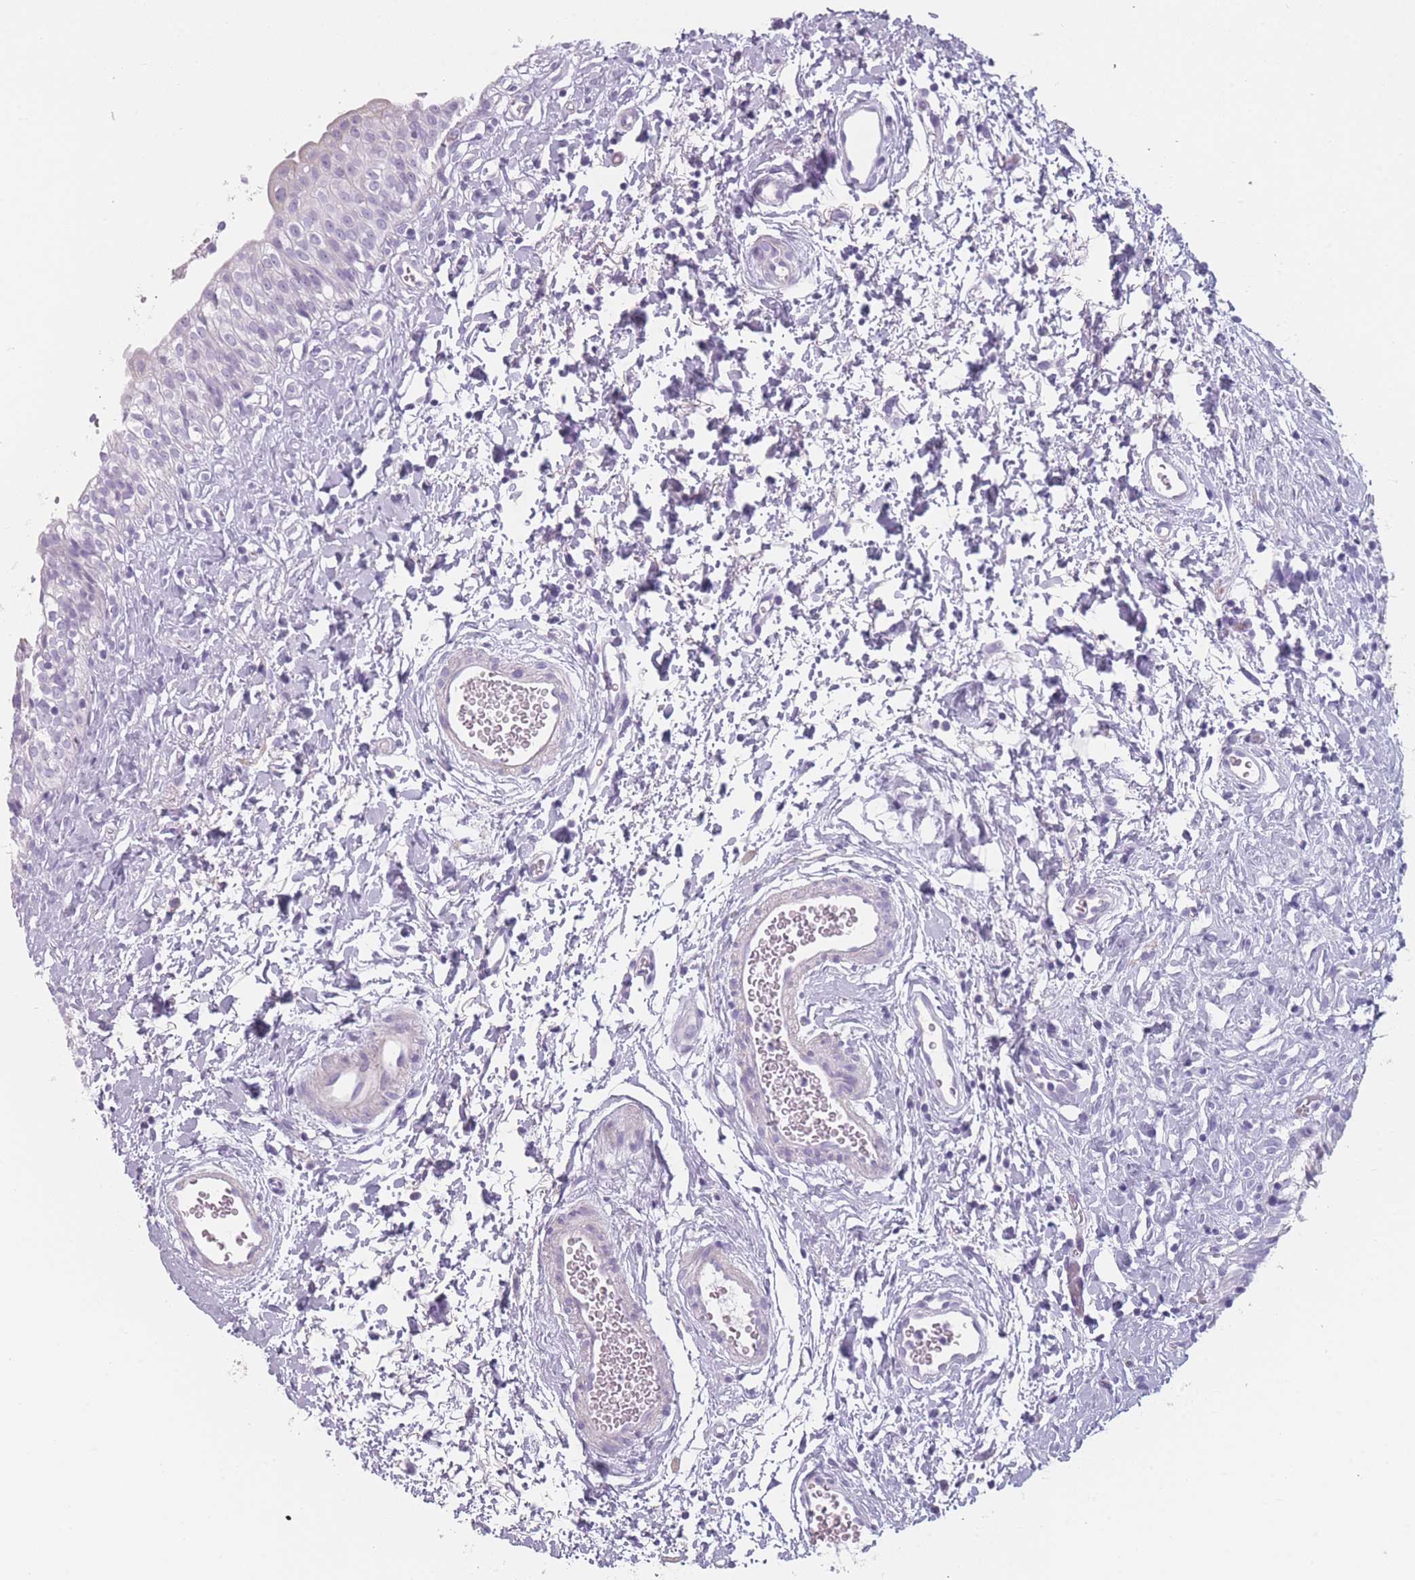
{"staining": {"intensity": "negative", "quantity": "none", "location": "none"}, "tissue": "urinary bladder", "cell_type": "Urothelial cells", "image_type": "normal", "snomed": [{"axis": "morphology", "description": "Normal tissue, NOS"}, {"axis": "topography", "description": "Urinary bladder"}], "caption": "There is no significant positivity in urothelial cells of urinary bladder. (DAB immunohistochemistry (IHC), high magnification).", "gene": "PPFIA3", "patient": {"sex": "male", "age": 51}}